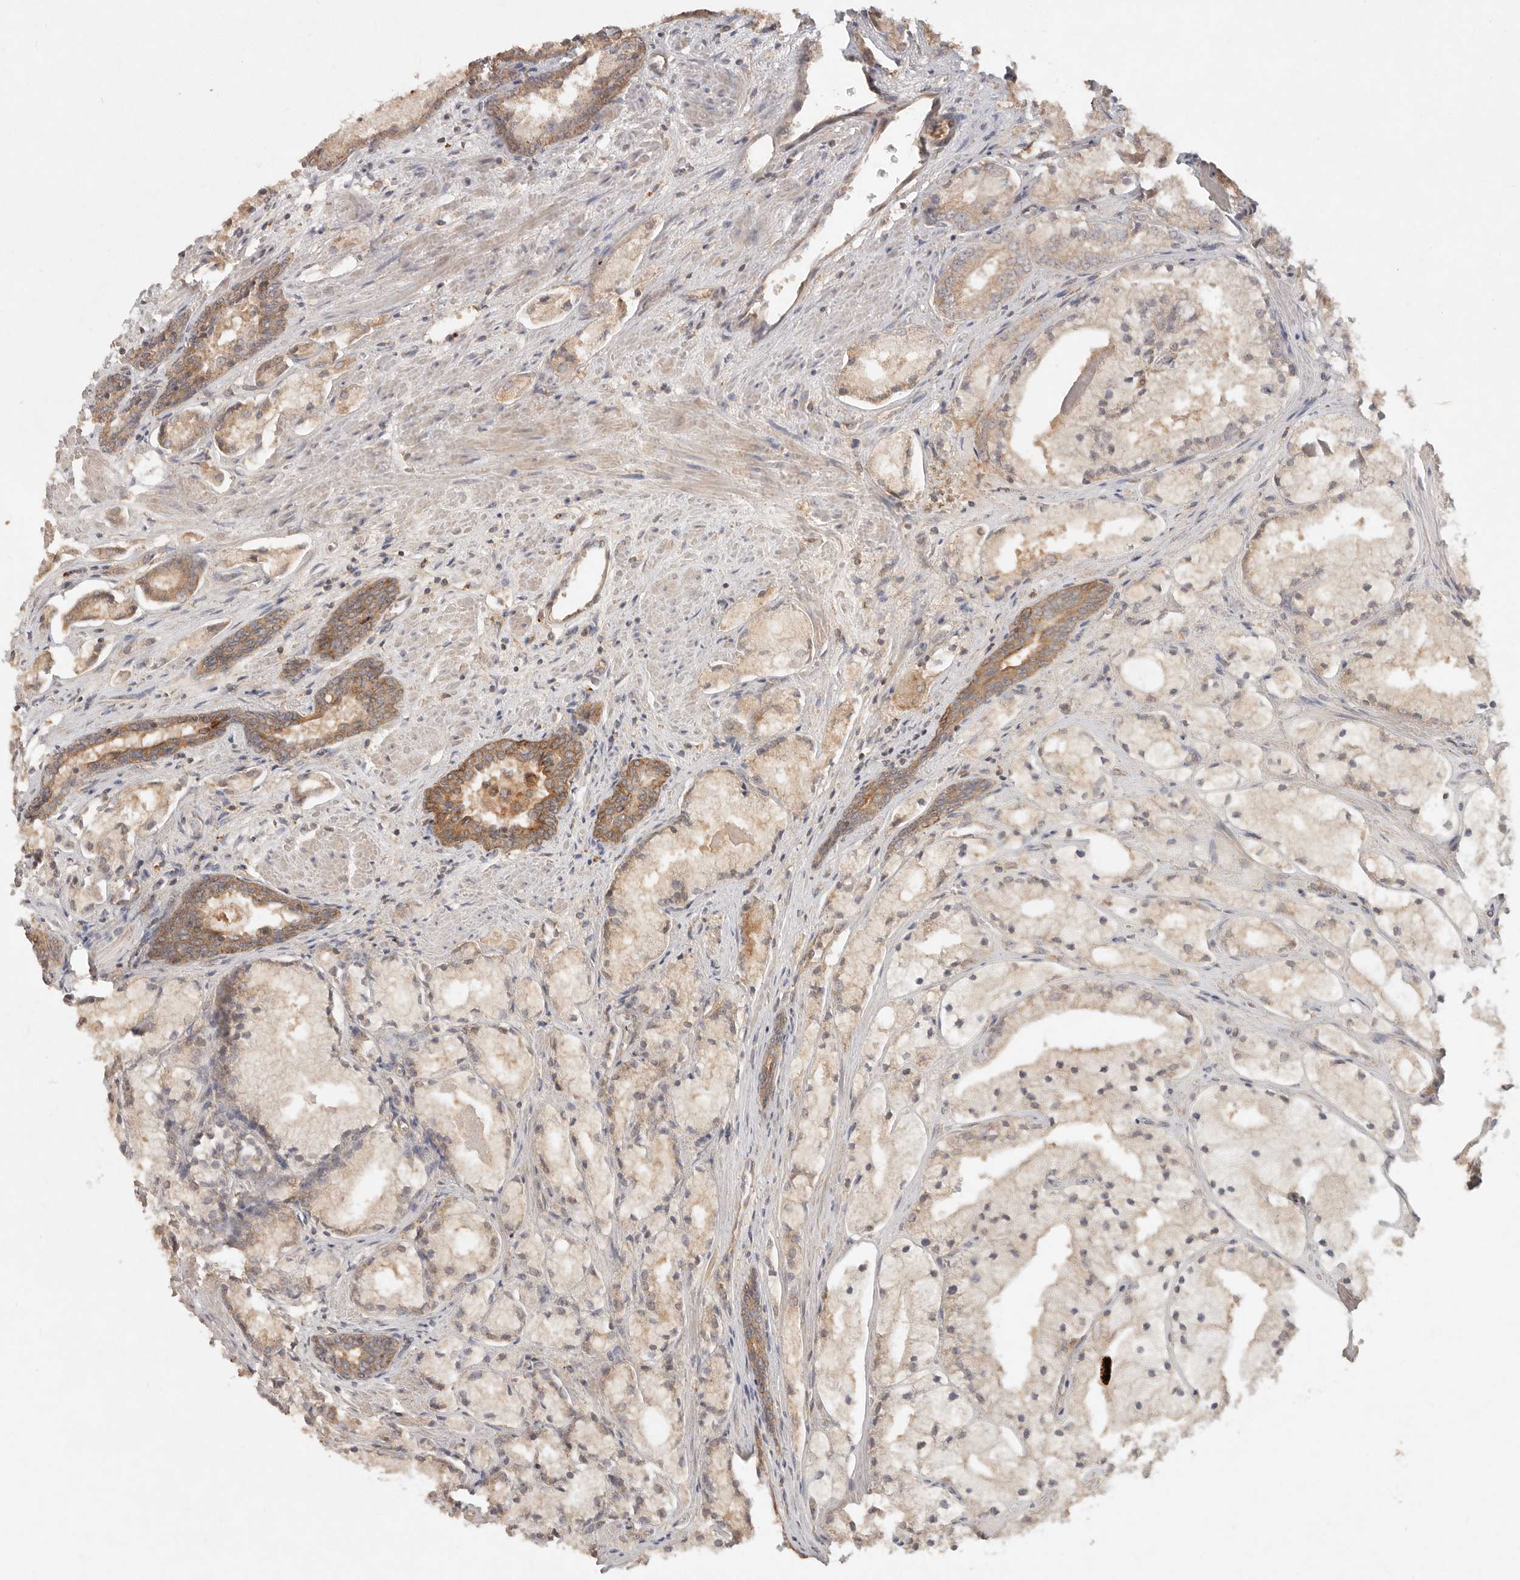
{"staining": {"intensity": "weak", "quantity": ">75%", "location": "cytoplasmic/membranous"}, "tissue": "prostate cancer", "cell_type": "Tumor cells", "image_type": "cancer", "snomed": [{"axis": "morphology", "description": "Adenocarcinoma, High grade"}, {"axis": "topography", "description": "Prostate"}], "caption": "A photomicrograph showing weak cytoplasmic/membranous staining in approximately >75% of tumor cells in prostate high-grade adenocarcinoma, as visualized by brown immunohistochemical staining.", "gene": "HECTD3", "patient": {"sex": "male", "age": 50}}